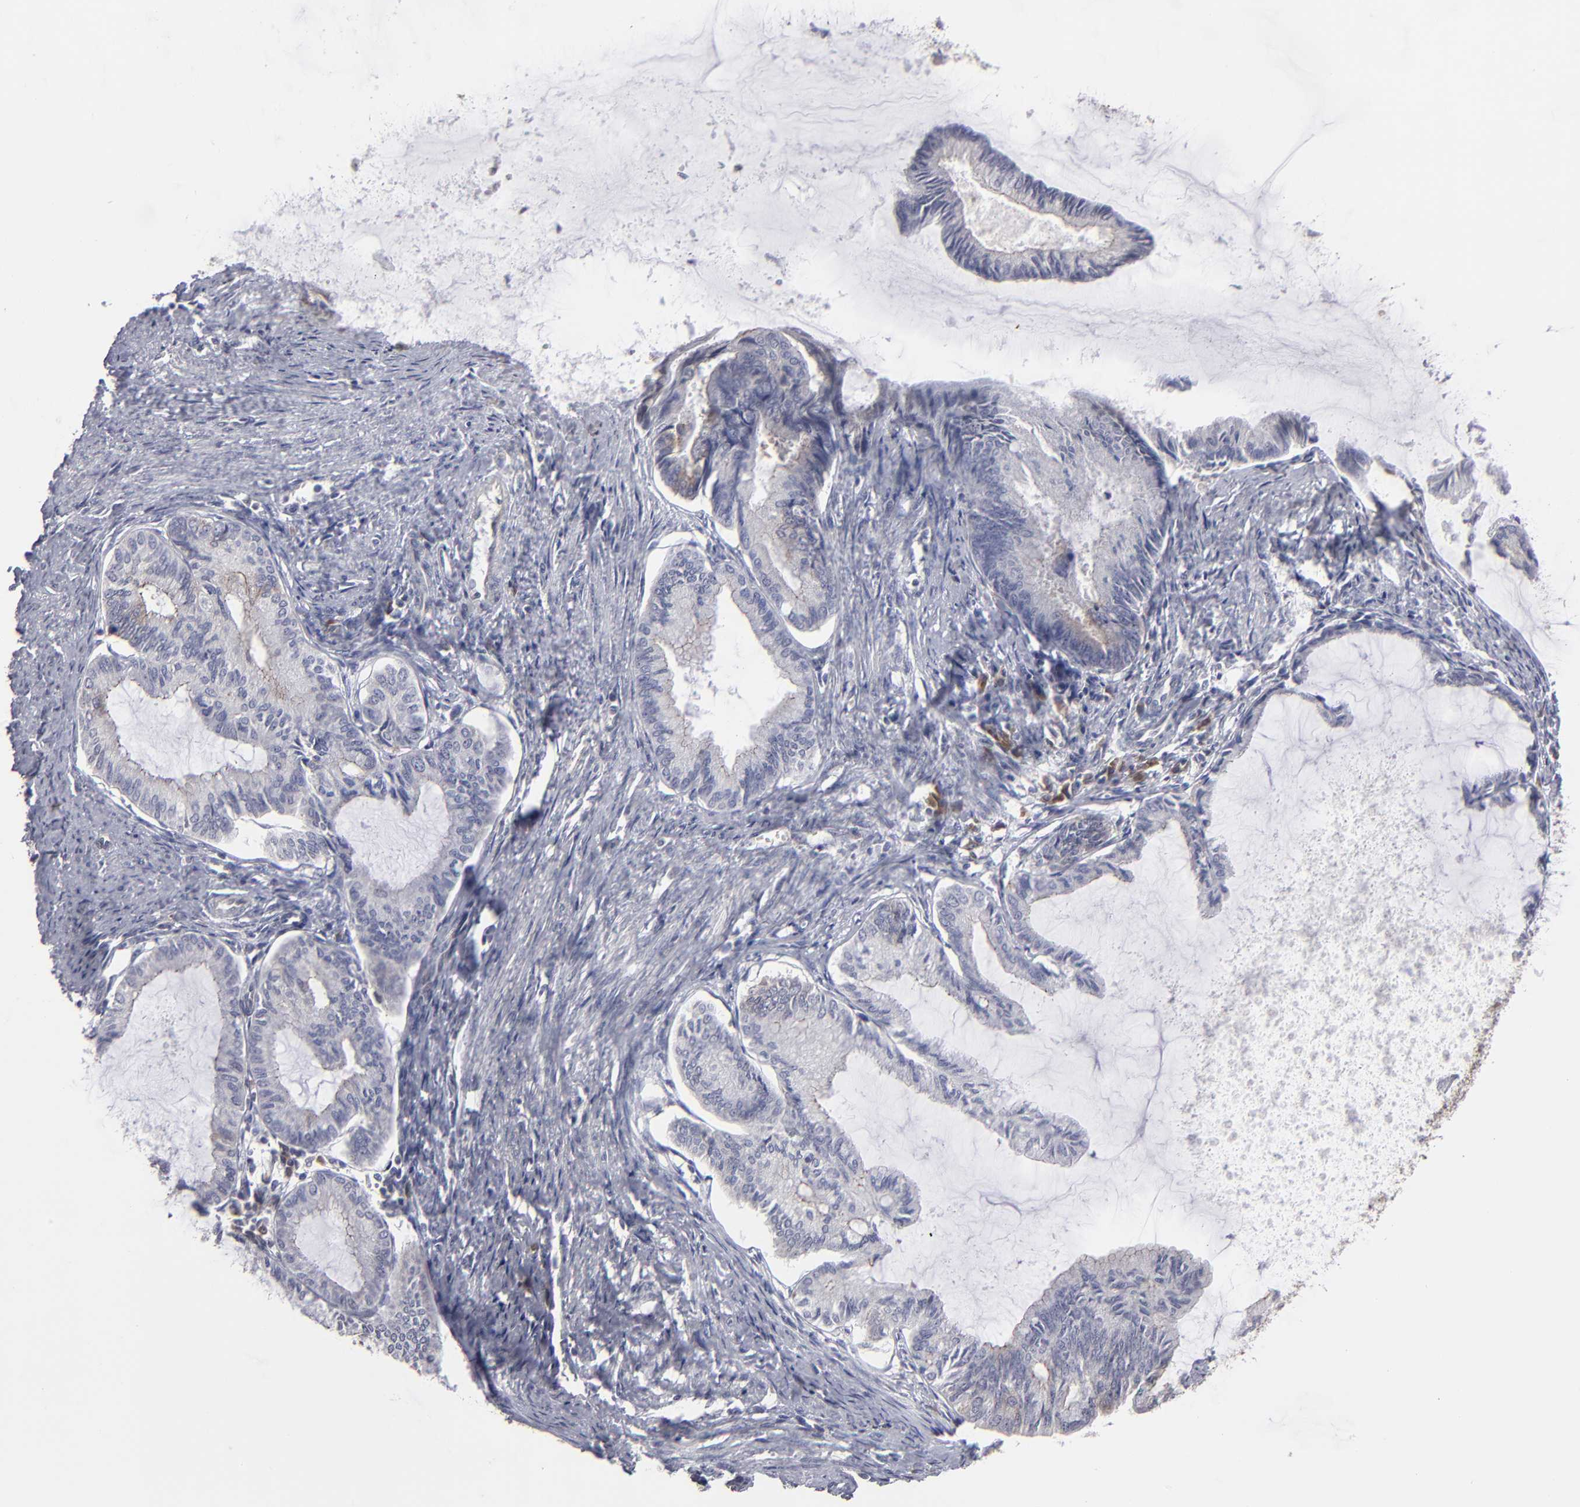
{"staining": {"intensity": "moderate", "quantity": "<25%", "location": "cytoplasmic/membranous"}, "tissue": "endometrial cancer", "cell_type": "Tumor cells", "image_type": "cancer", "snomed": [{"axis": "morphology", "description": "Adenocarcinoma, NOS"}, {"axis": "topography", "description": "Endometrium"}], "caption": "Endometrial cancer stained for a protein exhibits moderate cytoplasmic/membranous positivity in tumor cells. The protein is stained brown, and the nuclei are stained in blue (DAB IHC with brightfield microscopy, high magnification).", "gene": "CEP97", "patient": {"sex": "female", "age": 86}}